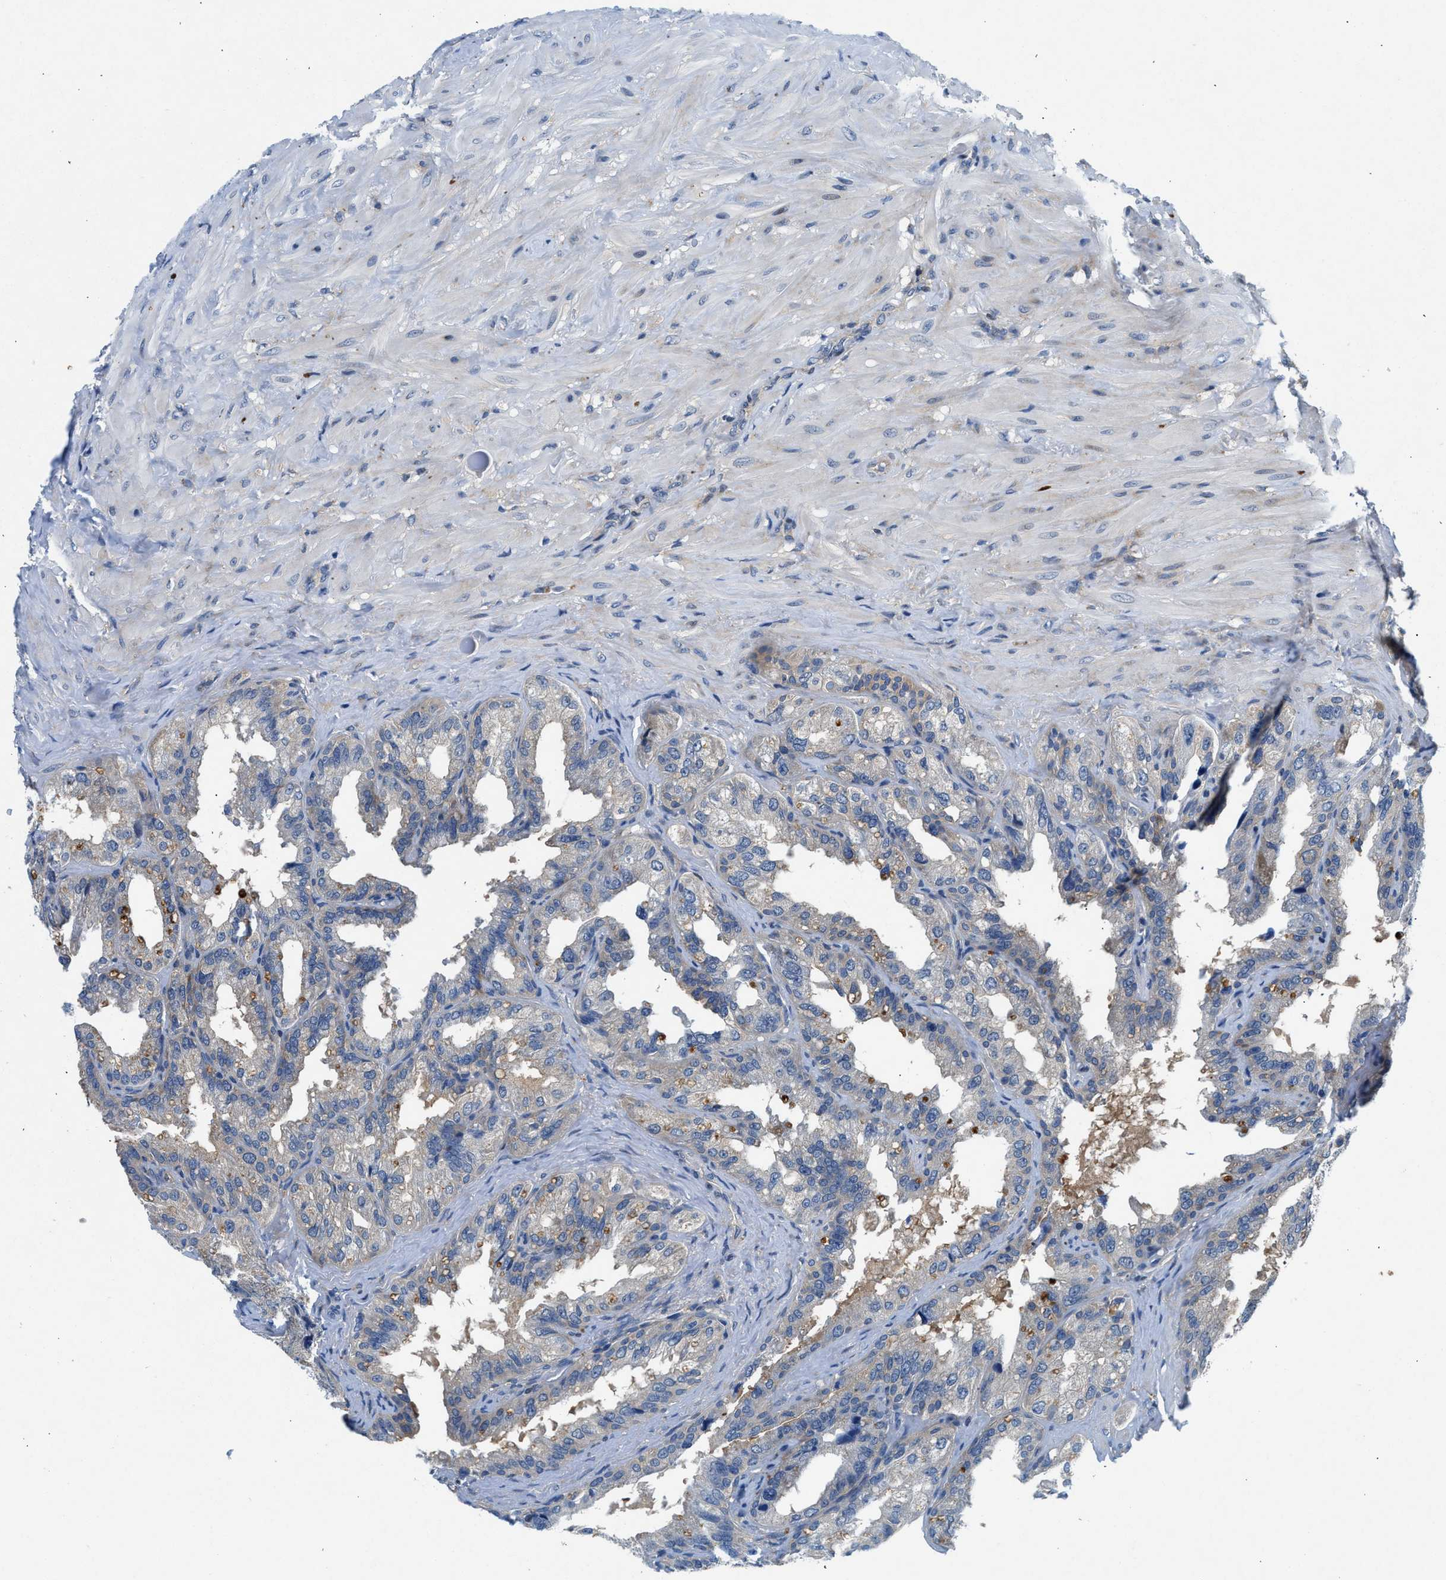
{"staining": {"intensity": "moderate", "quantity": "<25%", "location": "cytoplasmic/membranous"}, "tissue": "seminal vesicle", "cell_type": "Glandular cells", "image_type": "normal", "snomed": [{"axis": "morphology", "description": "Normal tissue, NOS"}, {"axis": "topography", "description": "Seminal veicle"}], "caption": "Immunohistochemical staining of benign seminal vesicle reveals low levels of moderate cytoplasmic/membranous staining in about <25% of glandular cells.", "gene": "COPS2", "patient": {"sex": "male", "age": 68}}